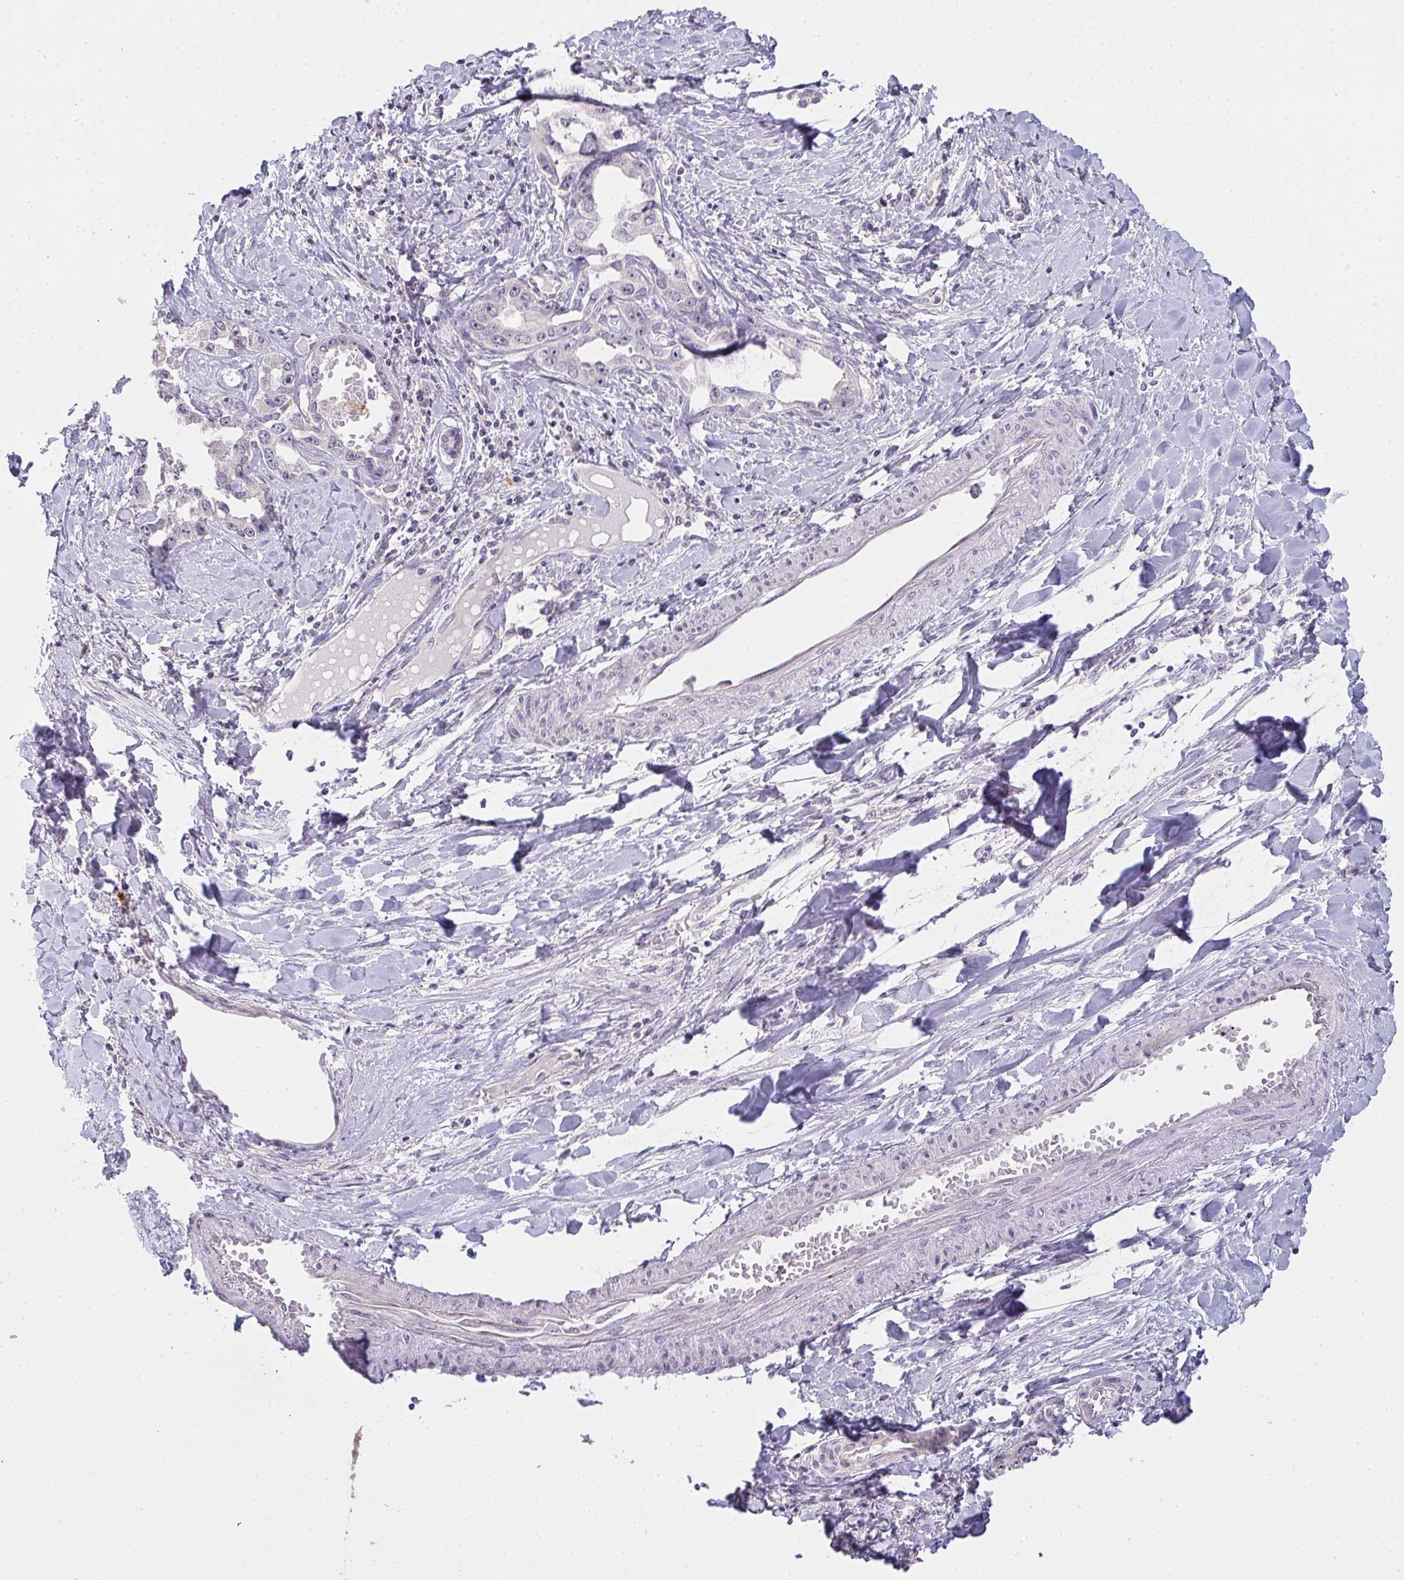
{"staining": {"intensity": "negative", "quantity": "none", "location": "none"}, "tissue": "liver cancer", "cell_type": "Tumor cells", "image_type": "cancer", "snomed": [{"axis": "morphology", "description": "Cholangiocarcinoma"}, {"axis": "topography", "description": "Liver"}], "caption": "This is an immunohistochemistry (IHC) micrograph of cholangiocarcinoma (liver). There is no staining in tumor cells.", "gene": "TMEM219", "patient": {"sex": "male", "age": 59}}